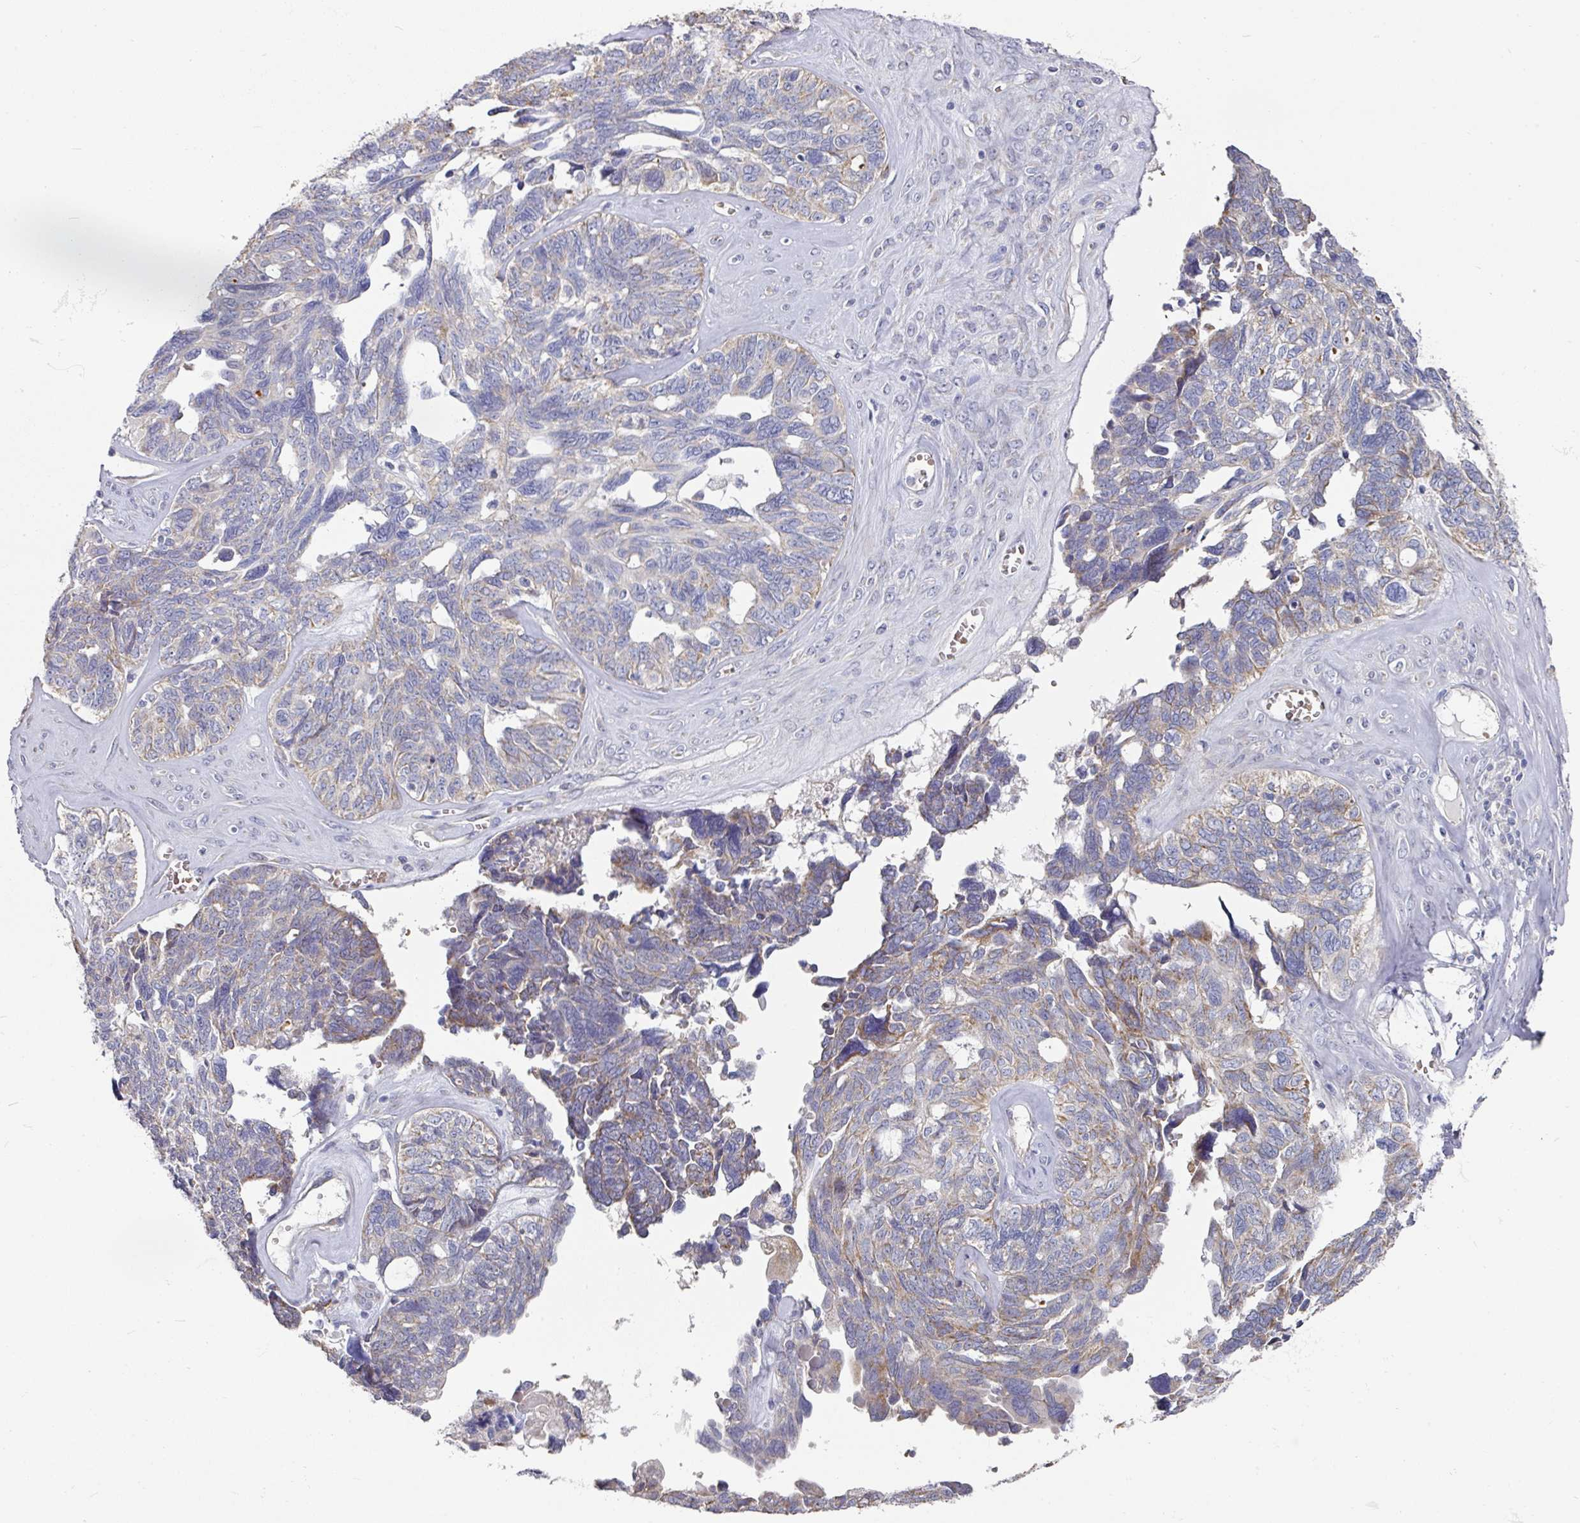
{"staining": {"intensity": "moderate", "quantity": "<25%", "location": "cytoplasmic/membranous"}, "tissue": "ovarian cancer", "cell_type": "Tumor cells", "image_type": "cancer", "snomed": [{"axis": "morphology", "description": "Cystadenocarcinoma, serous, NOS"}, {"axis": "topography", "description": "Ovary"}], "caption": "Protein expression analysis of ovarian serous cystadenocarcinoma reveals moderate cytoplasmic/membranous staining in about <25% of tumor cells. Nuclei are stained in blue.", "gene": "PYROXD2", "patient": {"sex": "female", "age": 79}}